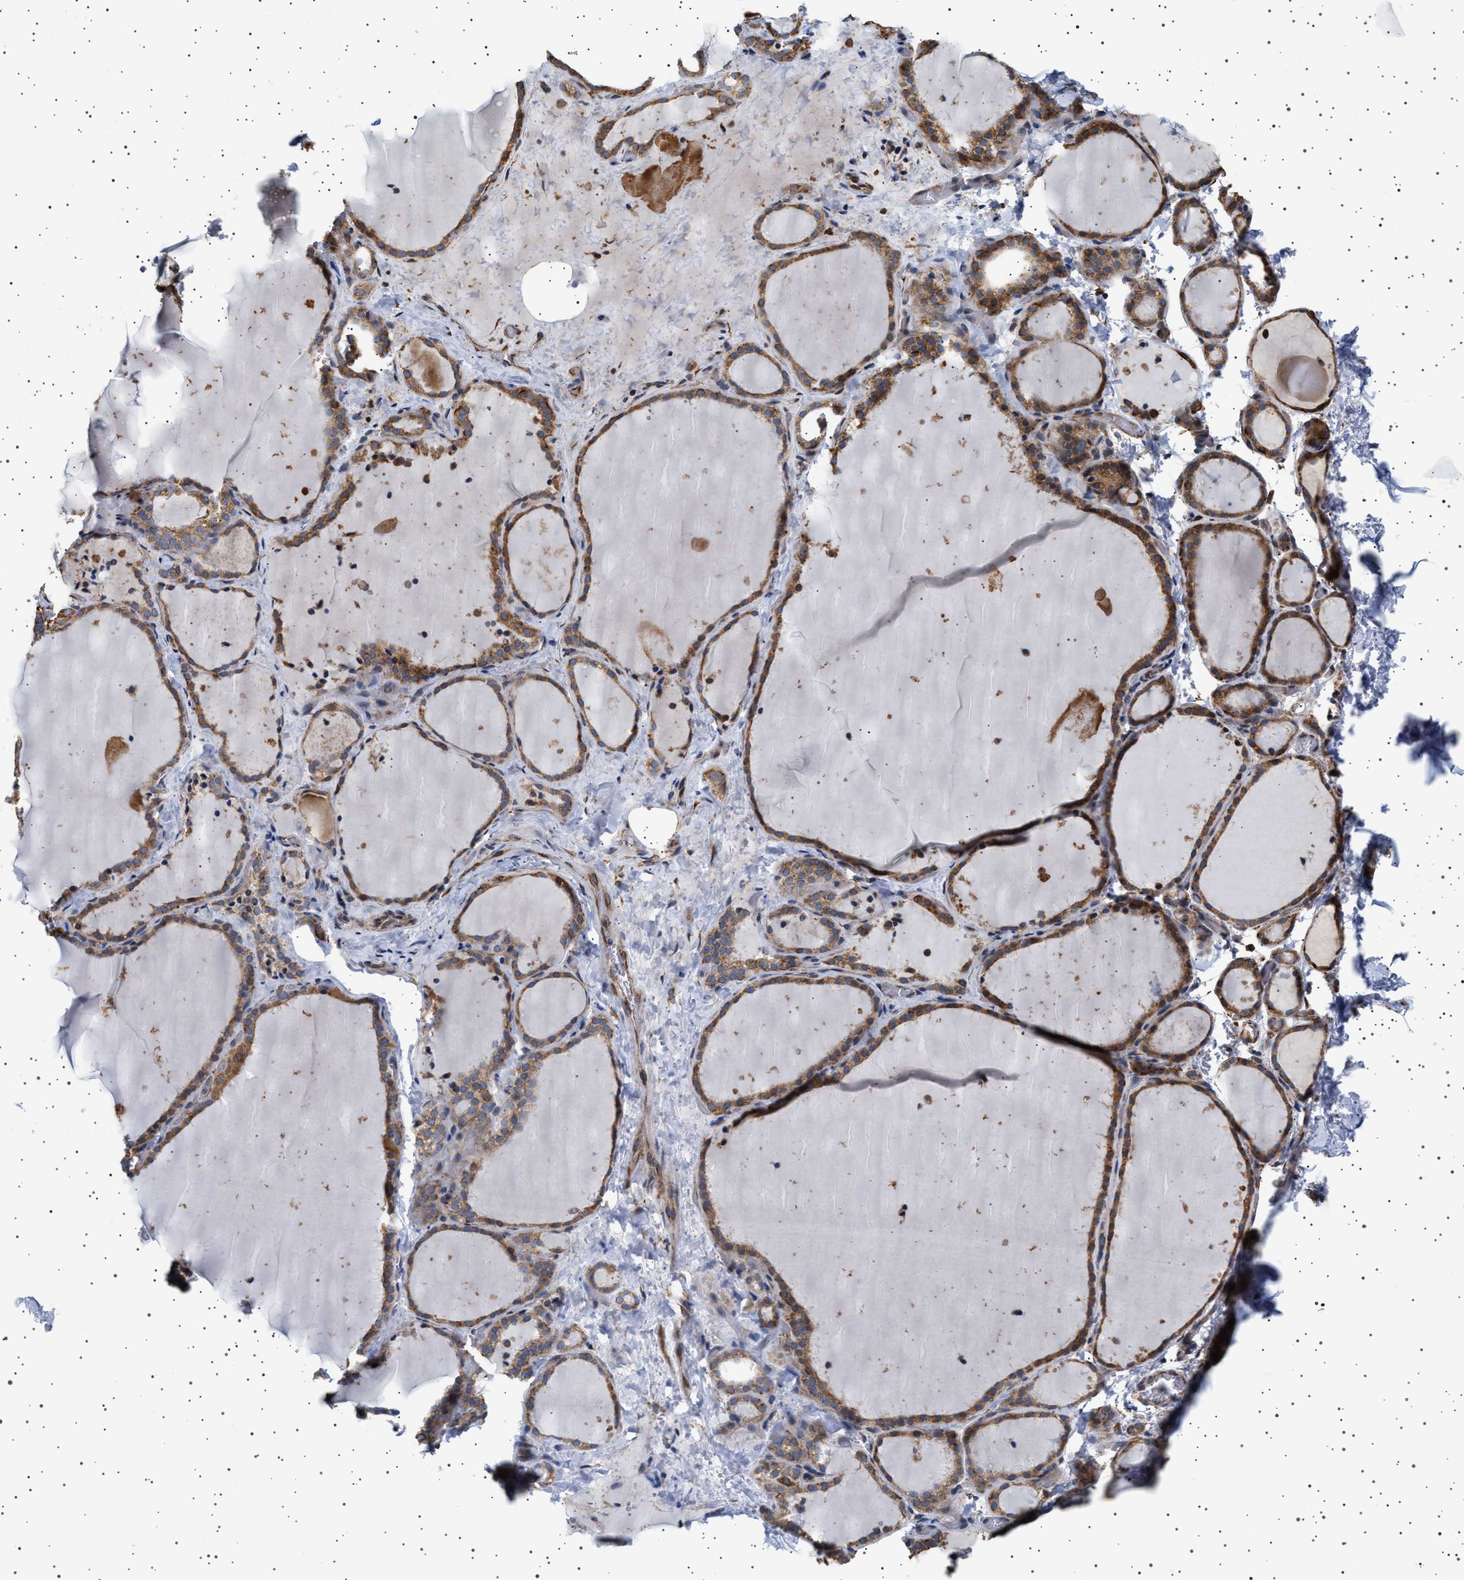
{"staining": {"intensity": "moderate", "quantity": ">75%", "location": "cytoplasmic/membranous"}, "tissue": "thyroid gland", "cell_type": "Glandular cells", "image_type": "normal", "snomed": [{"axis": "morphology", "description": "Normal tissue, NOS"}, {"axis": "topography", "description": "Thyroid gland"}], "caption": "Thyroid gland stained with IHC reveals moderate cytoplasmic/membranous staining in about >75% of glandular cells.", "gene": "TRUB2", "patient": {"sex": "female", "age": 22}}